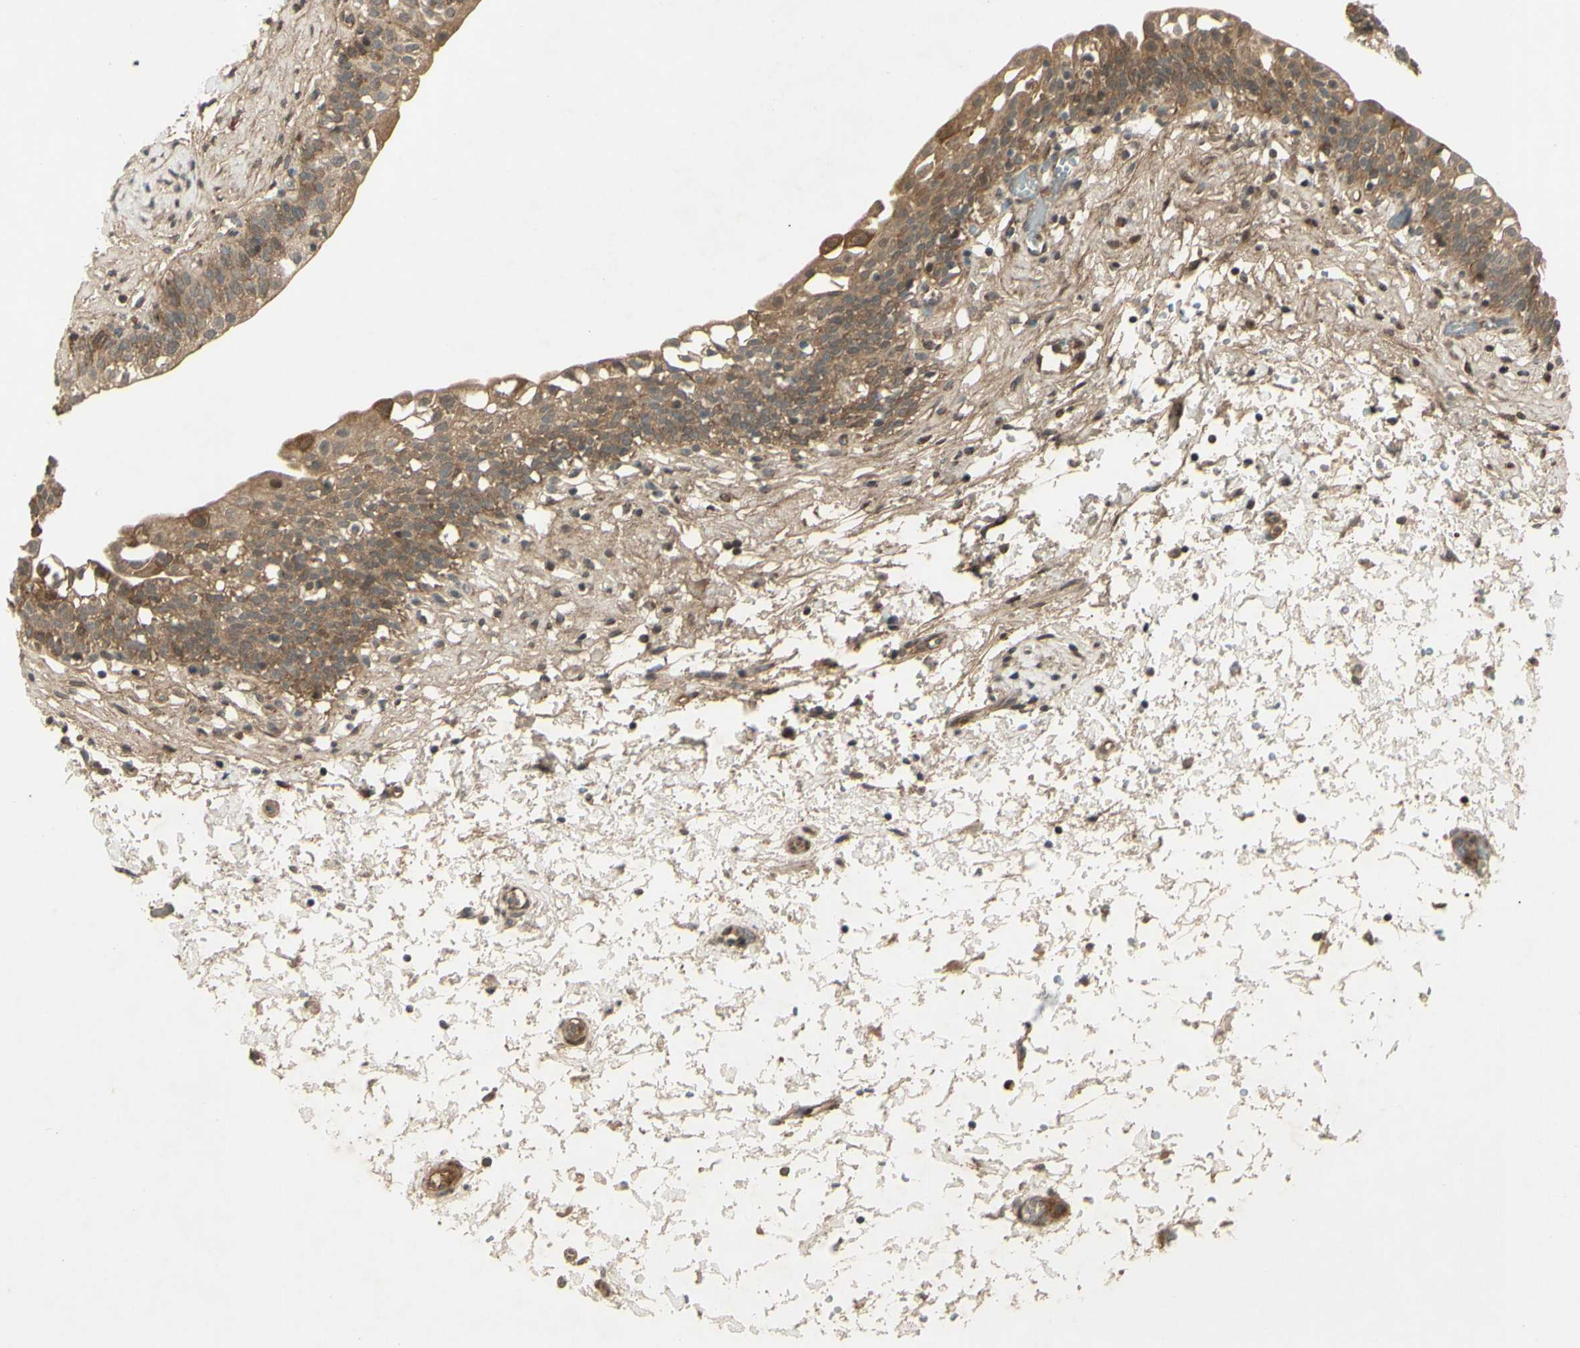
{"staining": {"intensity": "strong", "quantity": "25%-75%", "location": "nuclear"}, "tissue": "urinary bladder", "cell_type": "Urothelial cells", "image_type": "normal", "snomed": [{"axis": "morphology", "description": "Normal tissue, NOS"}, {"axis": "topography", "description": "Urinary bladder"}], "caption": "Unremarkable urinary bladder displays strong nuclear expression in about 25%-75% of urothelial cells.", "gene": "RAD18", "patient": {"sex": "male", "age": 55}}